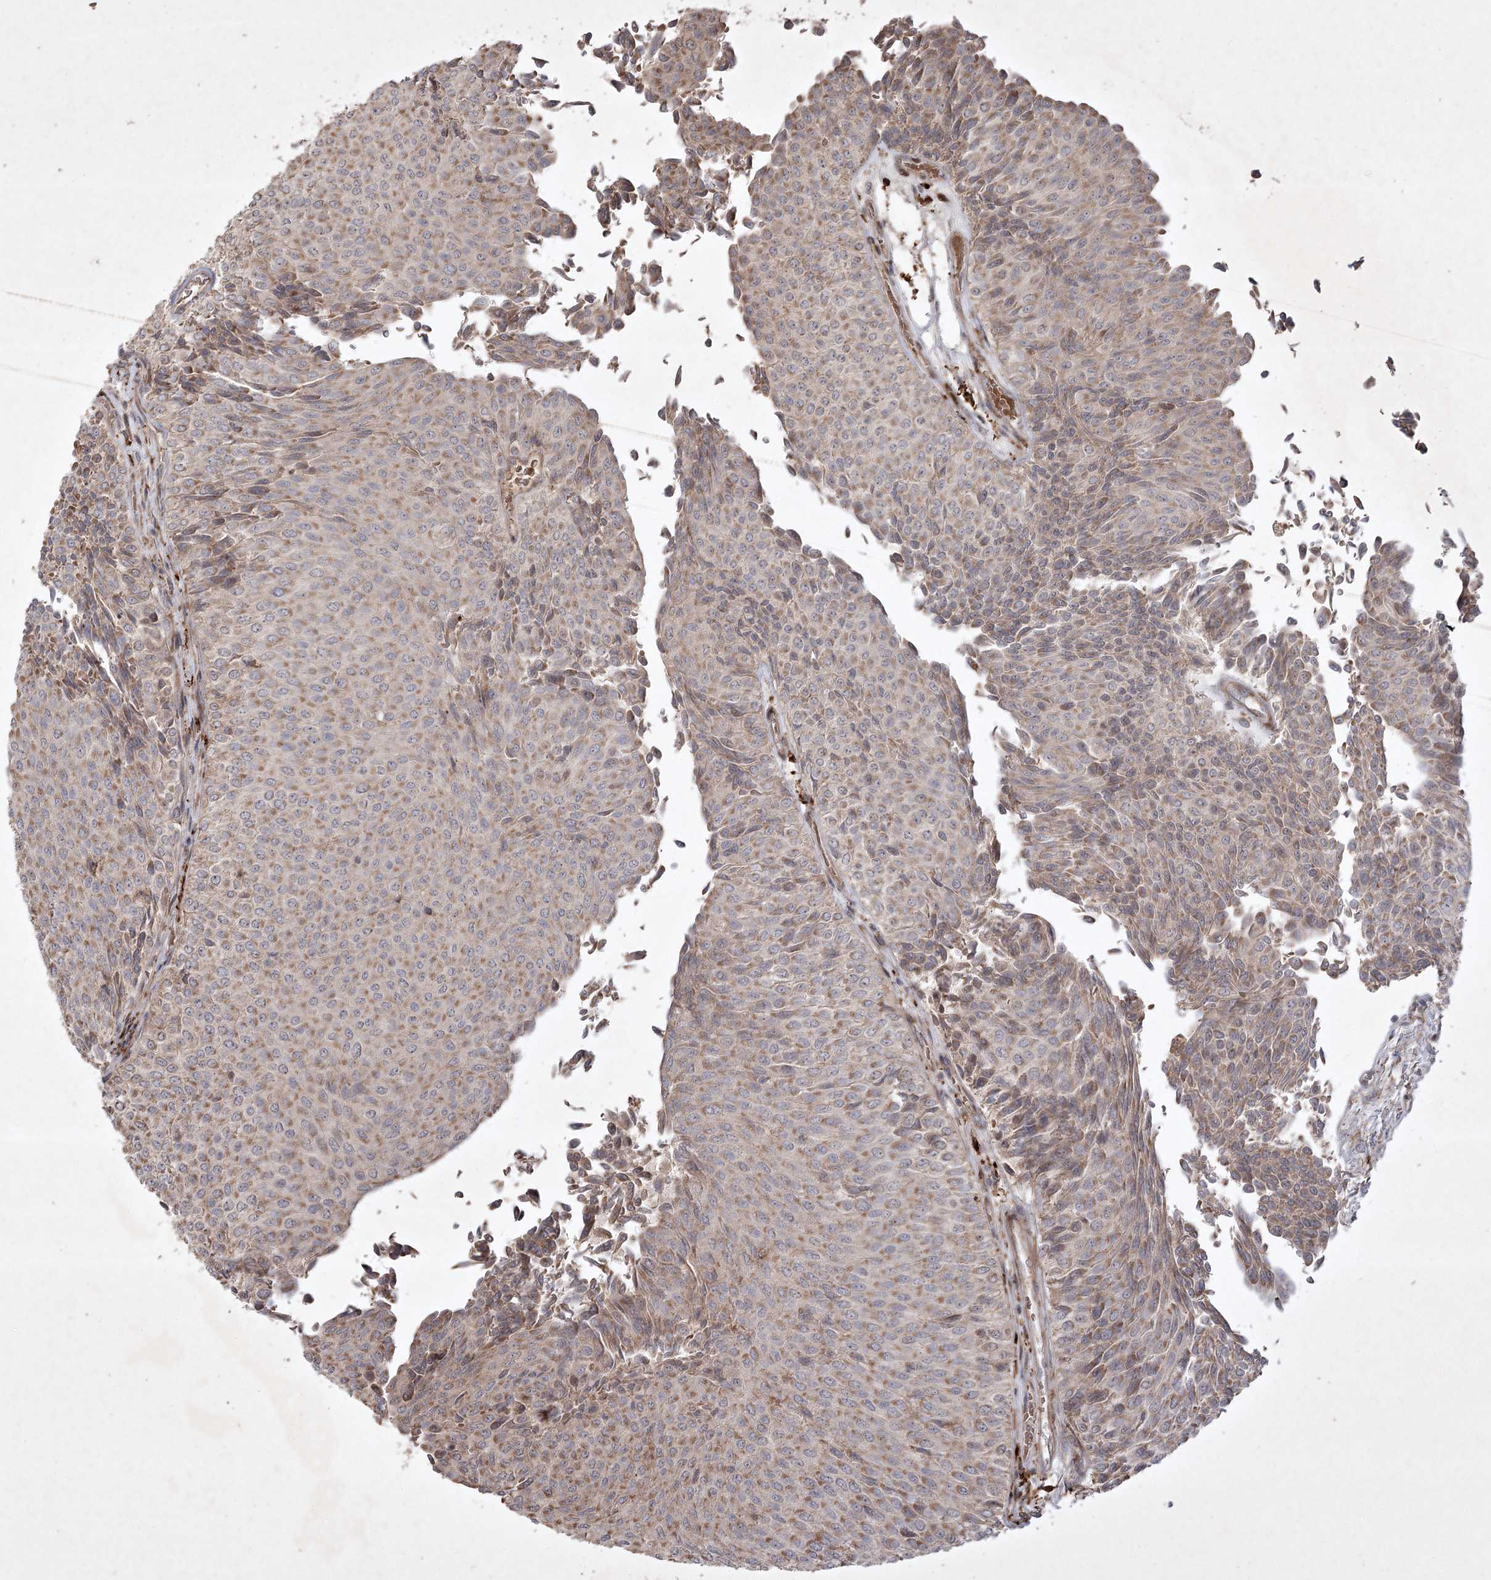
{"staining": {"intensity": "weak", "quantity": ">75%", "location": "cytoplasmic/membranous"}, "tissue": "urothelial cancer", "cell_type": "Tumor cells", "image_type": "cancer", "snomed": [{"axis": "morphology", "description": "Urothelial carcinoma, Low grade"}, {"axis": "topography", "description": "Urinary bladder"}], "caption": "Urothelial cancer stained with a protein marker shows weak staining in tumor cells.", "gene": "KBTBD4", "patient": {"sex": "male", "age": 78}}